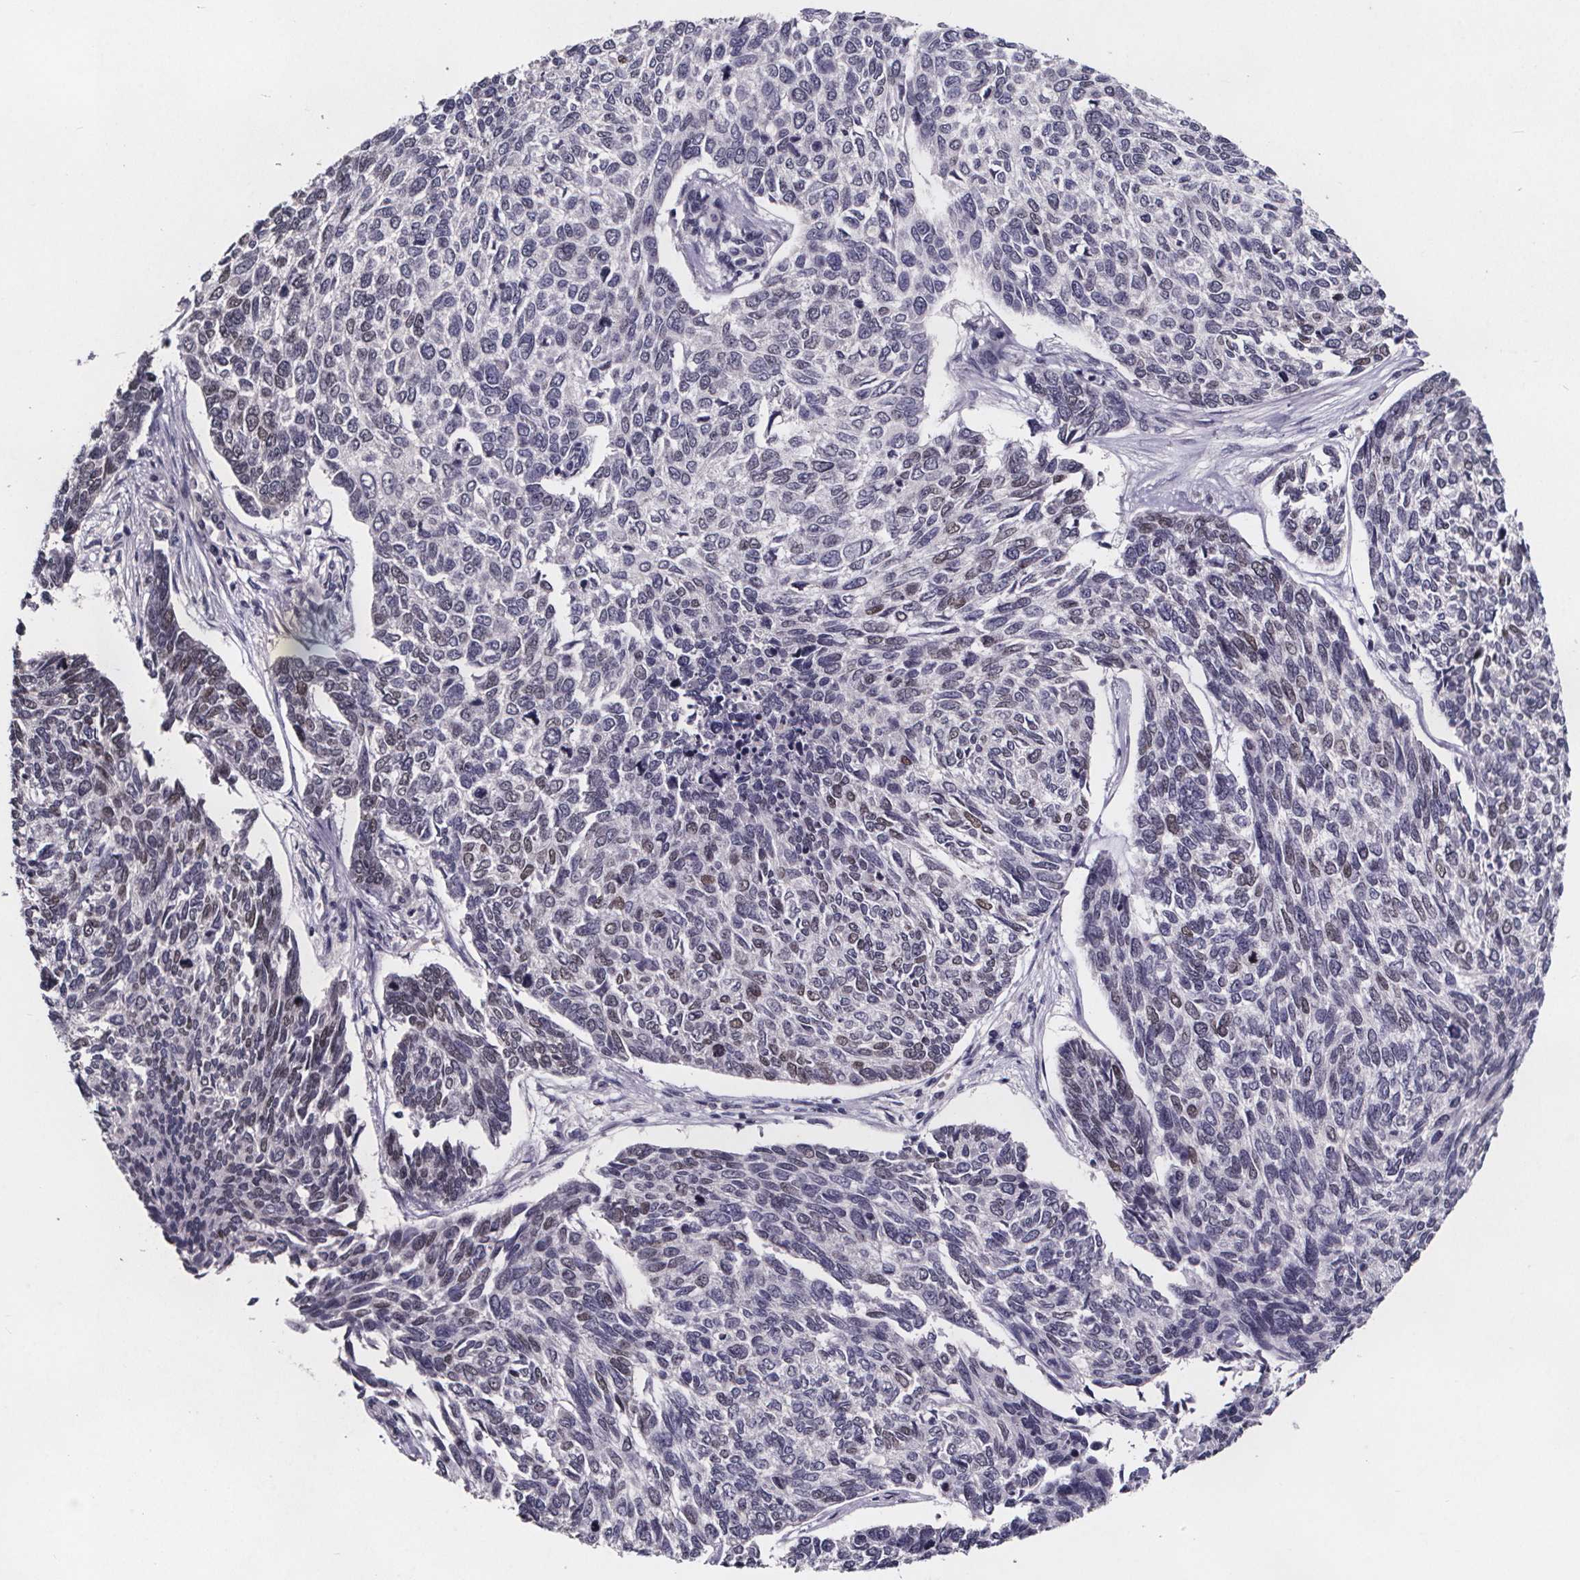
{"staining": {"intensity": "negative", "quantity": "none", "location": "none"}, "tissue": "skin cancer", "cell_type": "Tumor cells", "image_type": "cancer", "snomed": [{"axis": "morphology", "description": "Basal cell carcinoma"}, {"axis": "topography", "description": "Skin"}], "caption": "Photomicrograph shows no significant protein positivity in tumor cells of skin basal cell carcinoma.", "gene": "AR", "patient": {"sex": "female", "age": 65}}